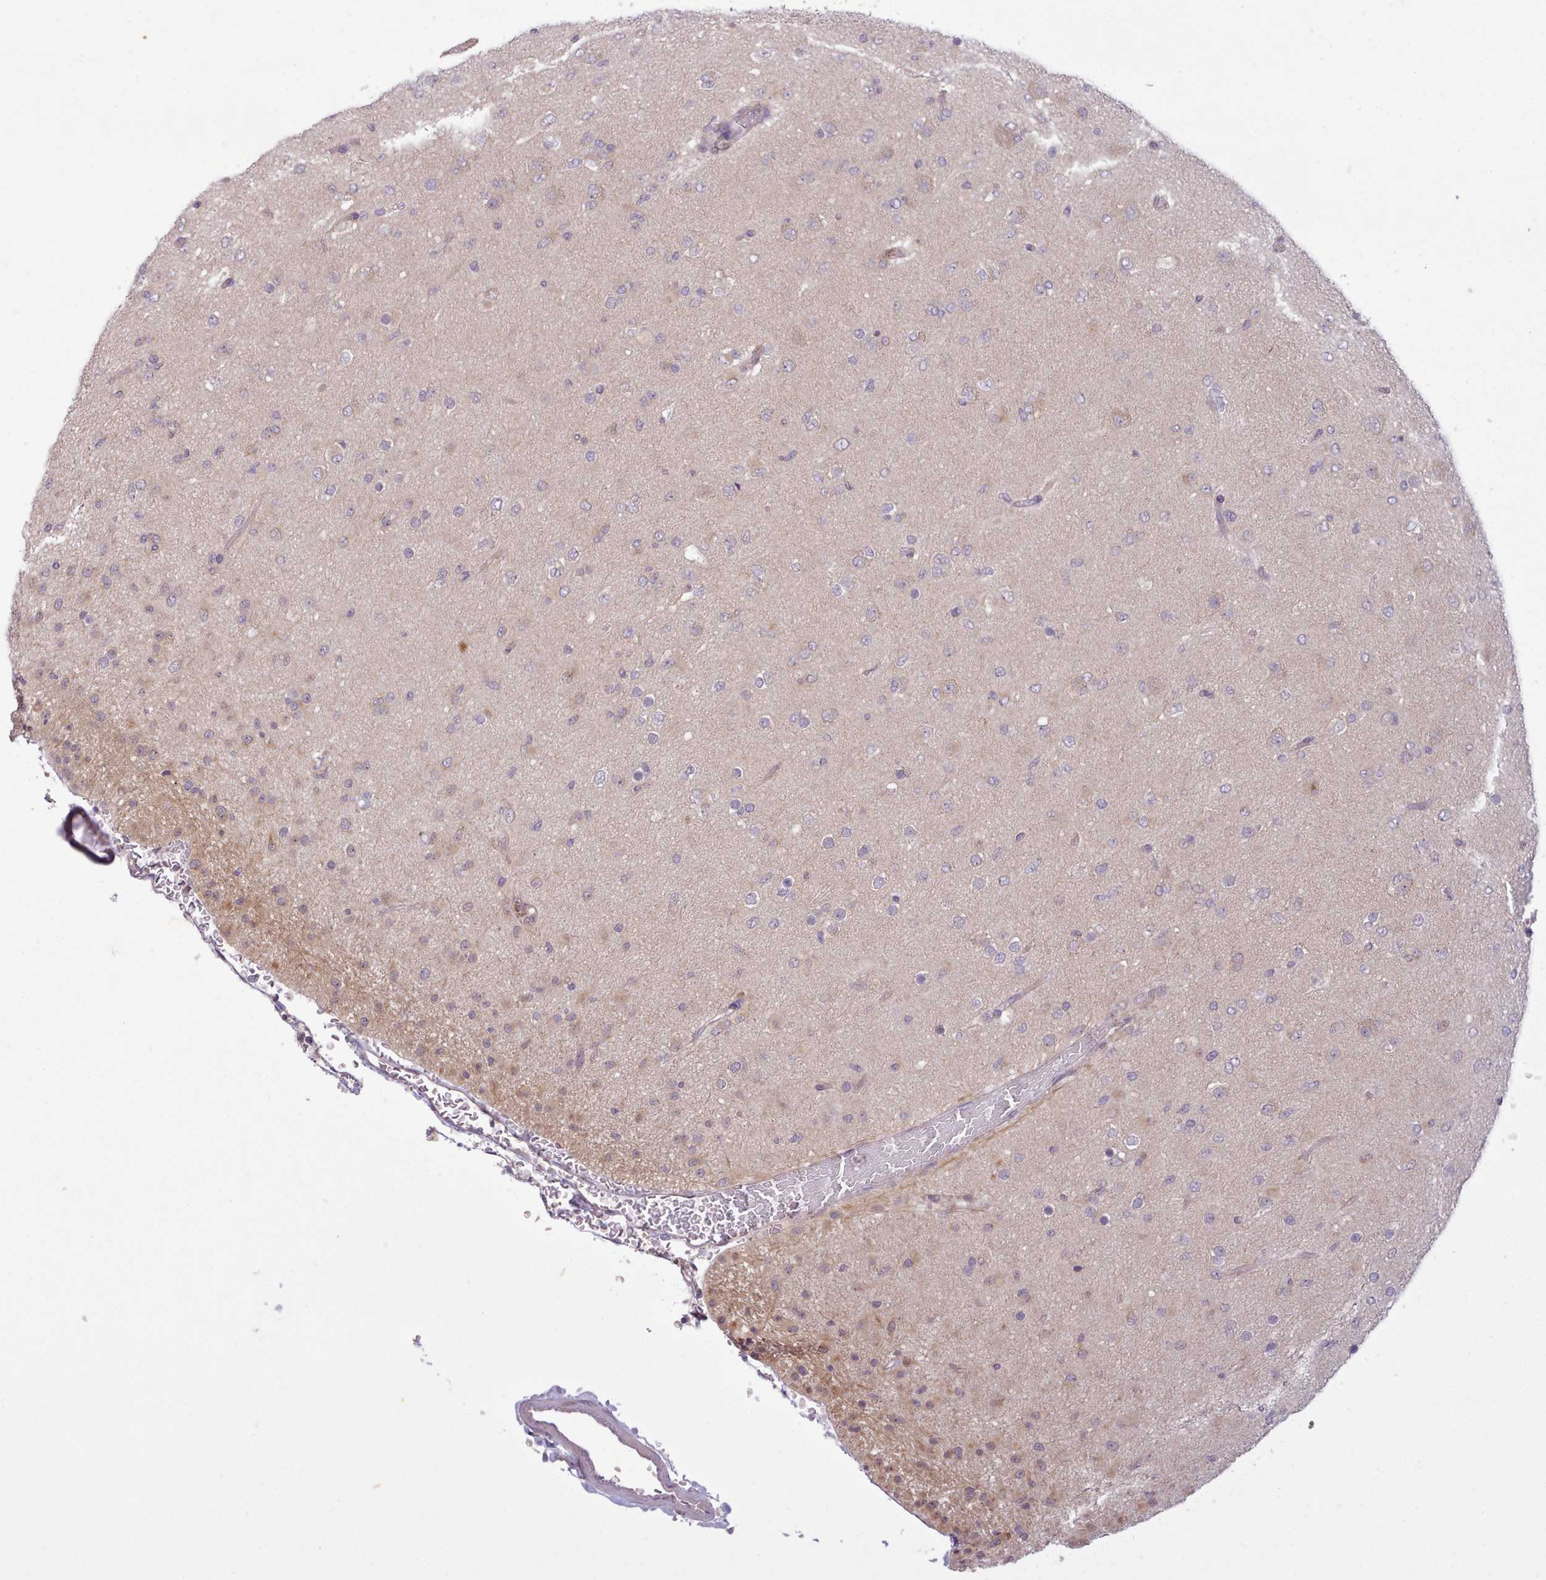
{"staining": {"intensity": "weak", "quantity": "<25%", "location": "cytoplasmic/membranous"}, "tissue": "glioma", "cell_type": "Tumor cells", "image_type": "cancer", "snomed": [{"axis": "morphology", "description": "Glioma, malignant, Low grade"}, {"axis": "topography", "description": "Brain"}], "caption": "The immunohistochemistry micrograph has no significant positivity in tumor cells of glioma tissue.", "gene": "NMRK1", "patient": {"sex": "male", "age": 65}}